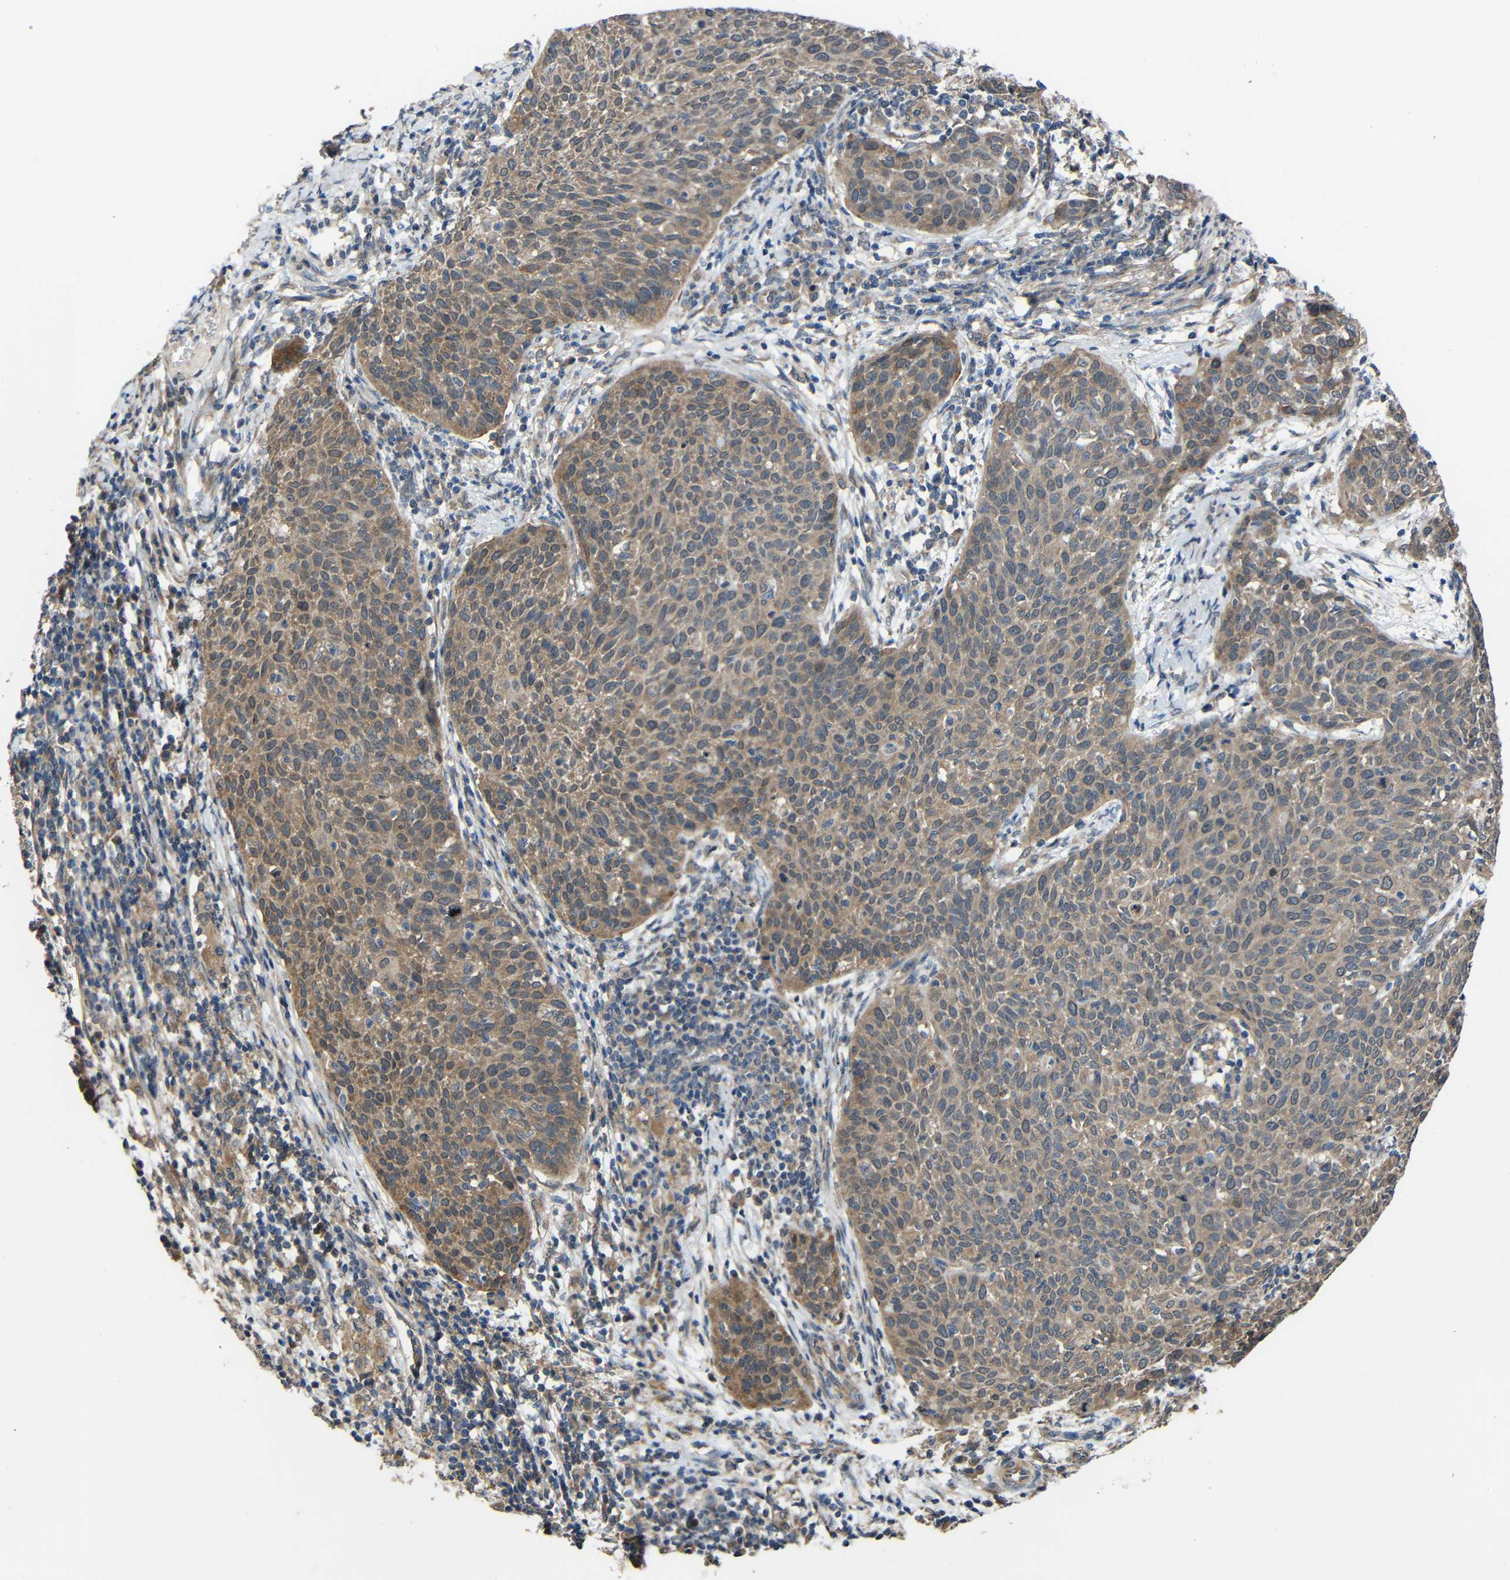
{"staining": {"intensity": "moderate", "quantity": ">75%", "location": "cytoplasmic/membranous"}, "tissue": "cervical cancer", "cell_type": "Tumor cells", "image_type": "cancer", "snomed": [{"axis": "morphology", "description": "Squamous cell carcinoma, NOS"}, {"axis": "topography", "description": "Cervix"}], "caption": "Immunohistochemistry of human cervical squamous cell carcinoma reveals medium levels of moderate cytoplasmic/membranous positivity in about >75% of tumor cells.", "gene": "CHST9", "patient": {"sex": "female", "age": 38}}